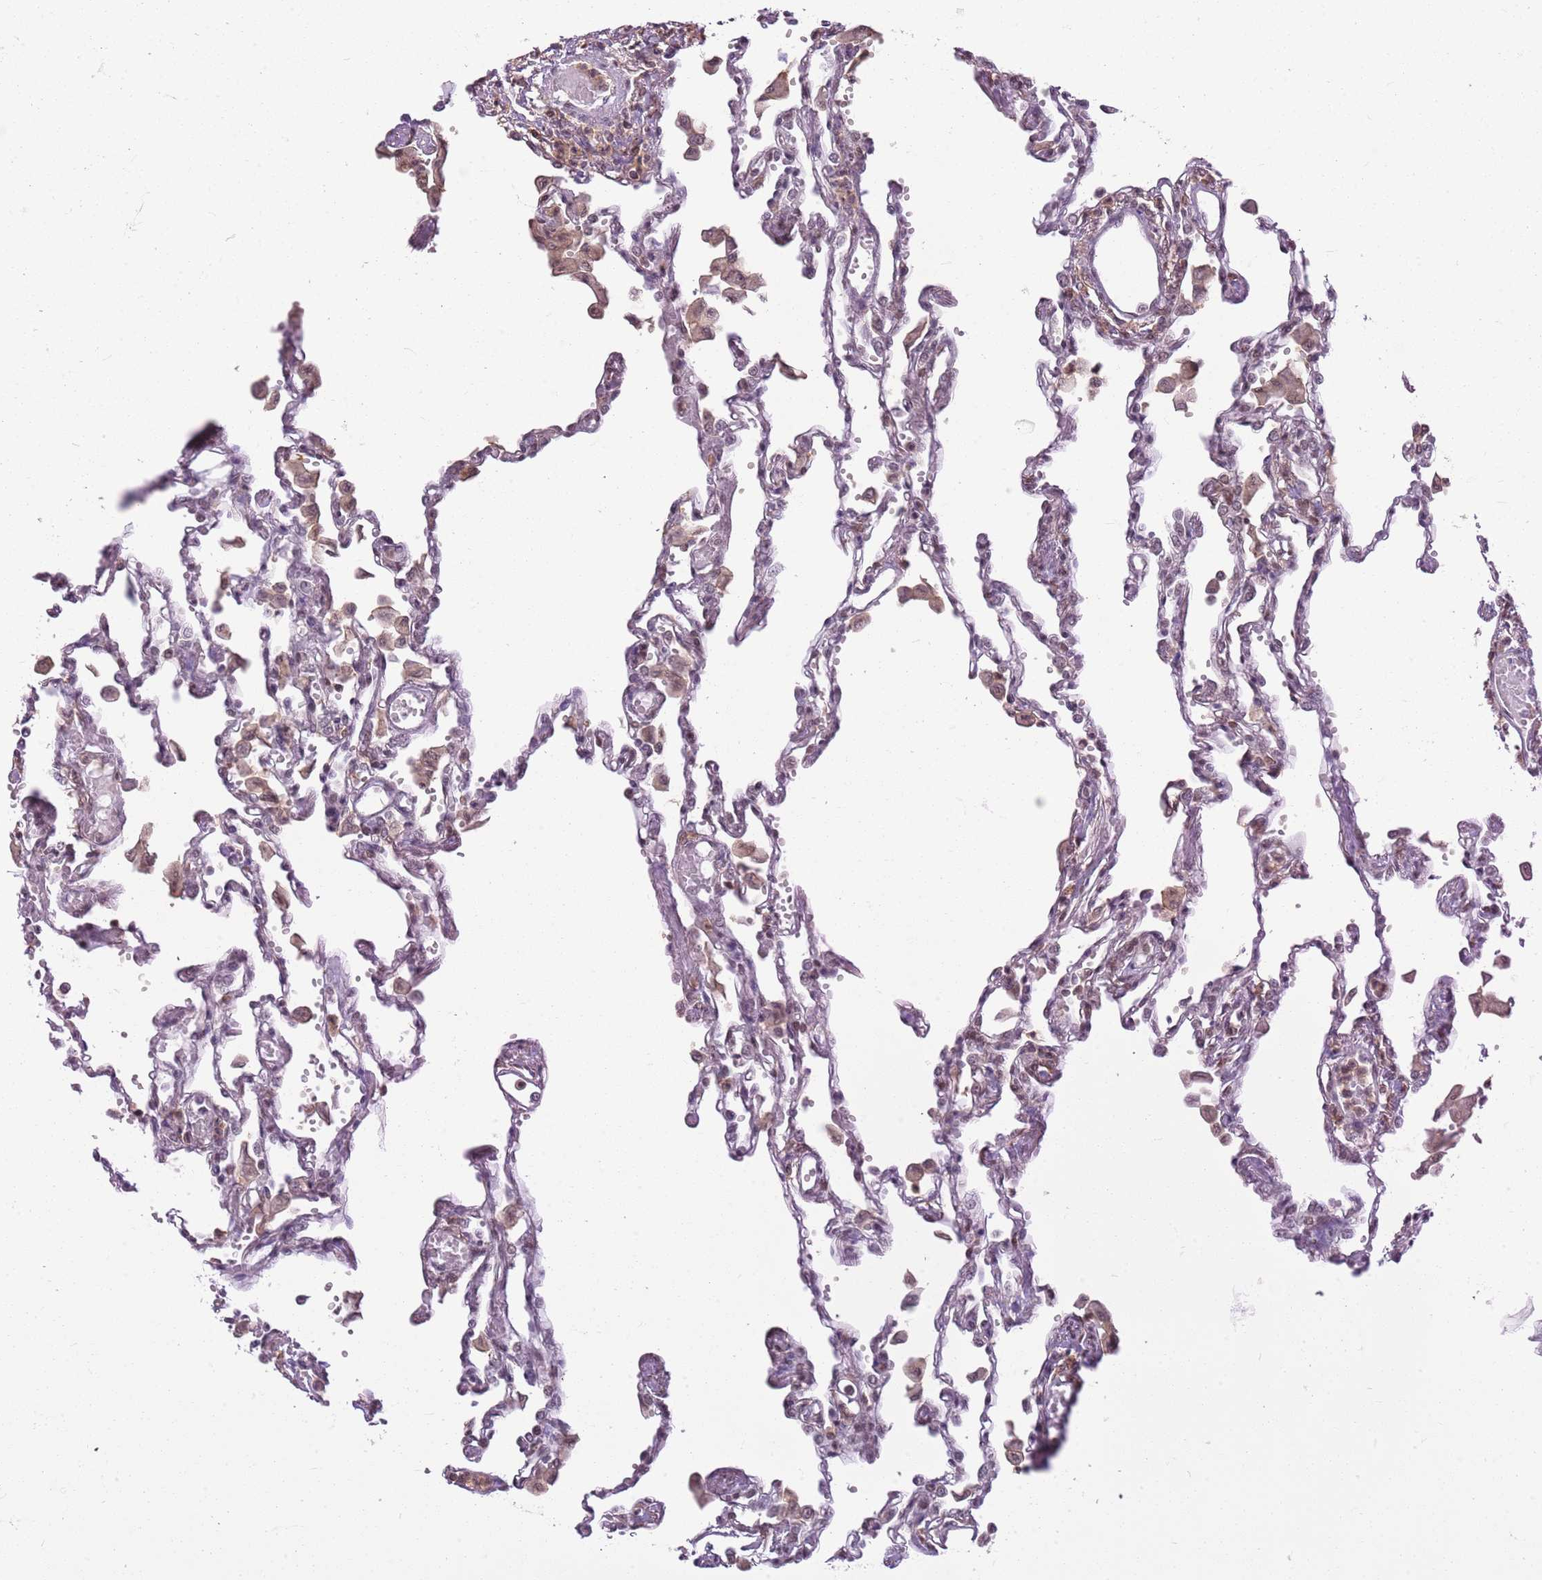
{"staining": {"intensity": "negative", "quantity": "none", "location": "none"}, "tissue": "lung", "cell_type": "Alveolar cells", "image_type": "normal", "snomed": [{"axis": "morphology", "description": "Normal tissue, NOS"}, {"axis": "topography", "description": "Bronchus"}, {"axis": "topography", "description": "Lung"}], "caption": "High magnification brightfield microscopy of normal lung stained with DAB (brown) and counterstained with hematoxylin (blue): alveolar cells show no significant expression. Brightfield microscopy of immunohistochemistry (IHC) stained with DAB (brown) and hematoxylin (blue), captured at high magnification.", "gene": "DHX32", "patient": {"sex": "female", "age": 49}}